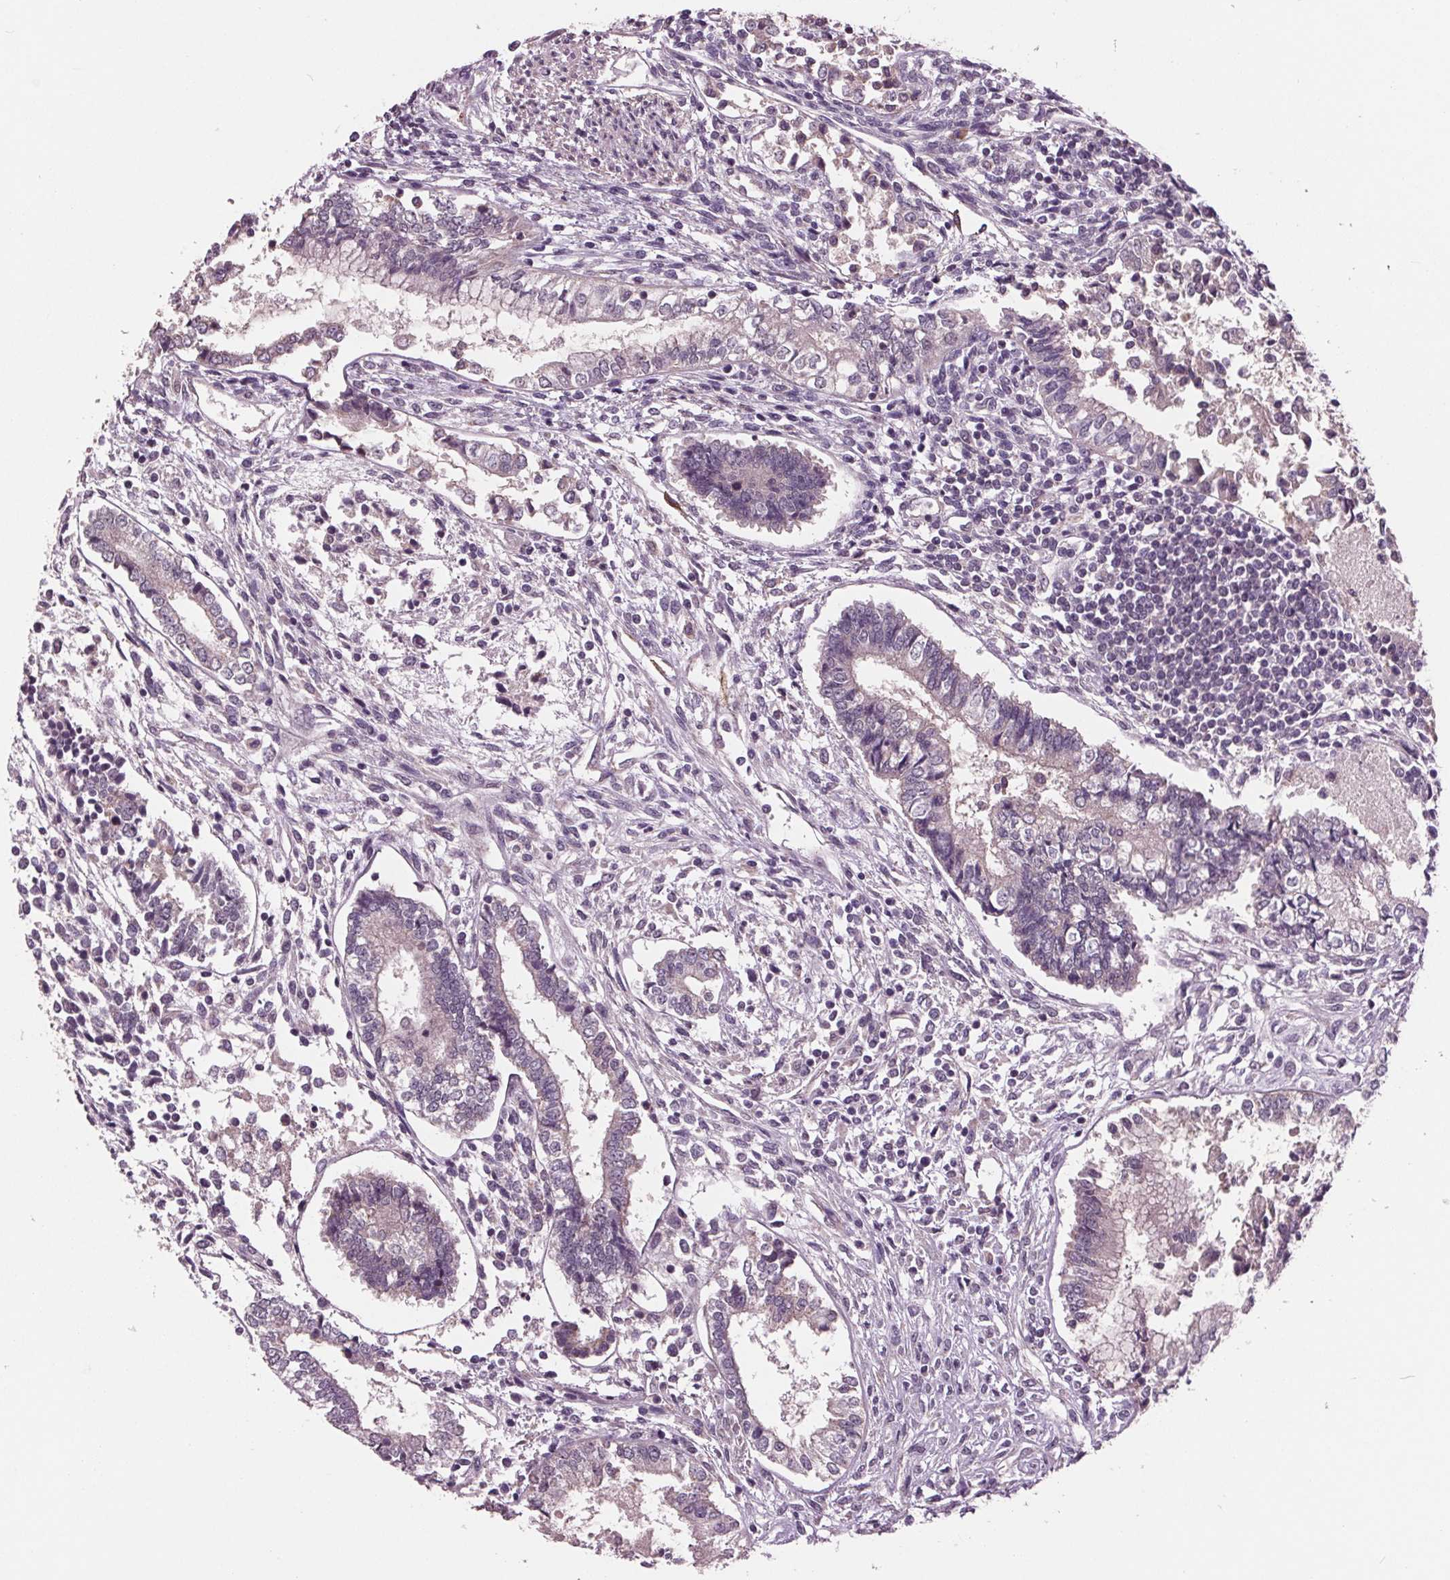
{"staining": {"intensity": "weak", "quantity": "<25%", "location": "cytoplasmic/membranous"}, "tissue": "testis cancer", "cell_type": "Tumor cells", "image_type": "cancer", "snomed": [{"axis": "morphology", "description": "Carcinoma, Embryonal, NOS"}, {"axis": "topography", "description": "Testis"}], "caption": "Immunohistochemistry (IHC) histopathology image of human testis cancer stained for a protein (brown), which exhibits no positivity in tumor cells.", "gene": "MAPK8", "patient": {"sex": "male", "age": 37}}